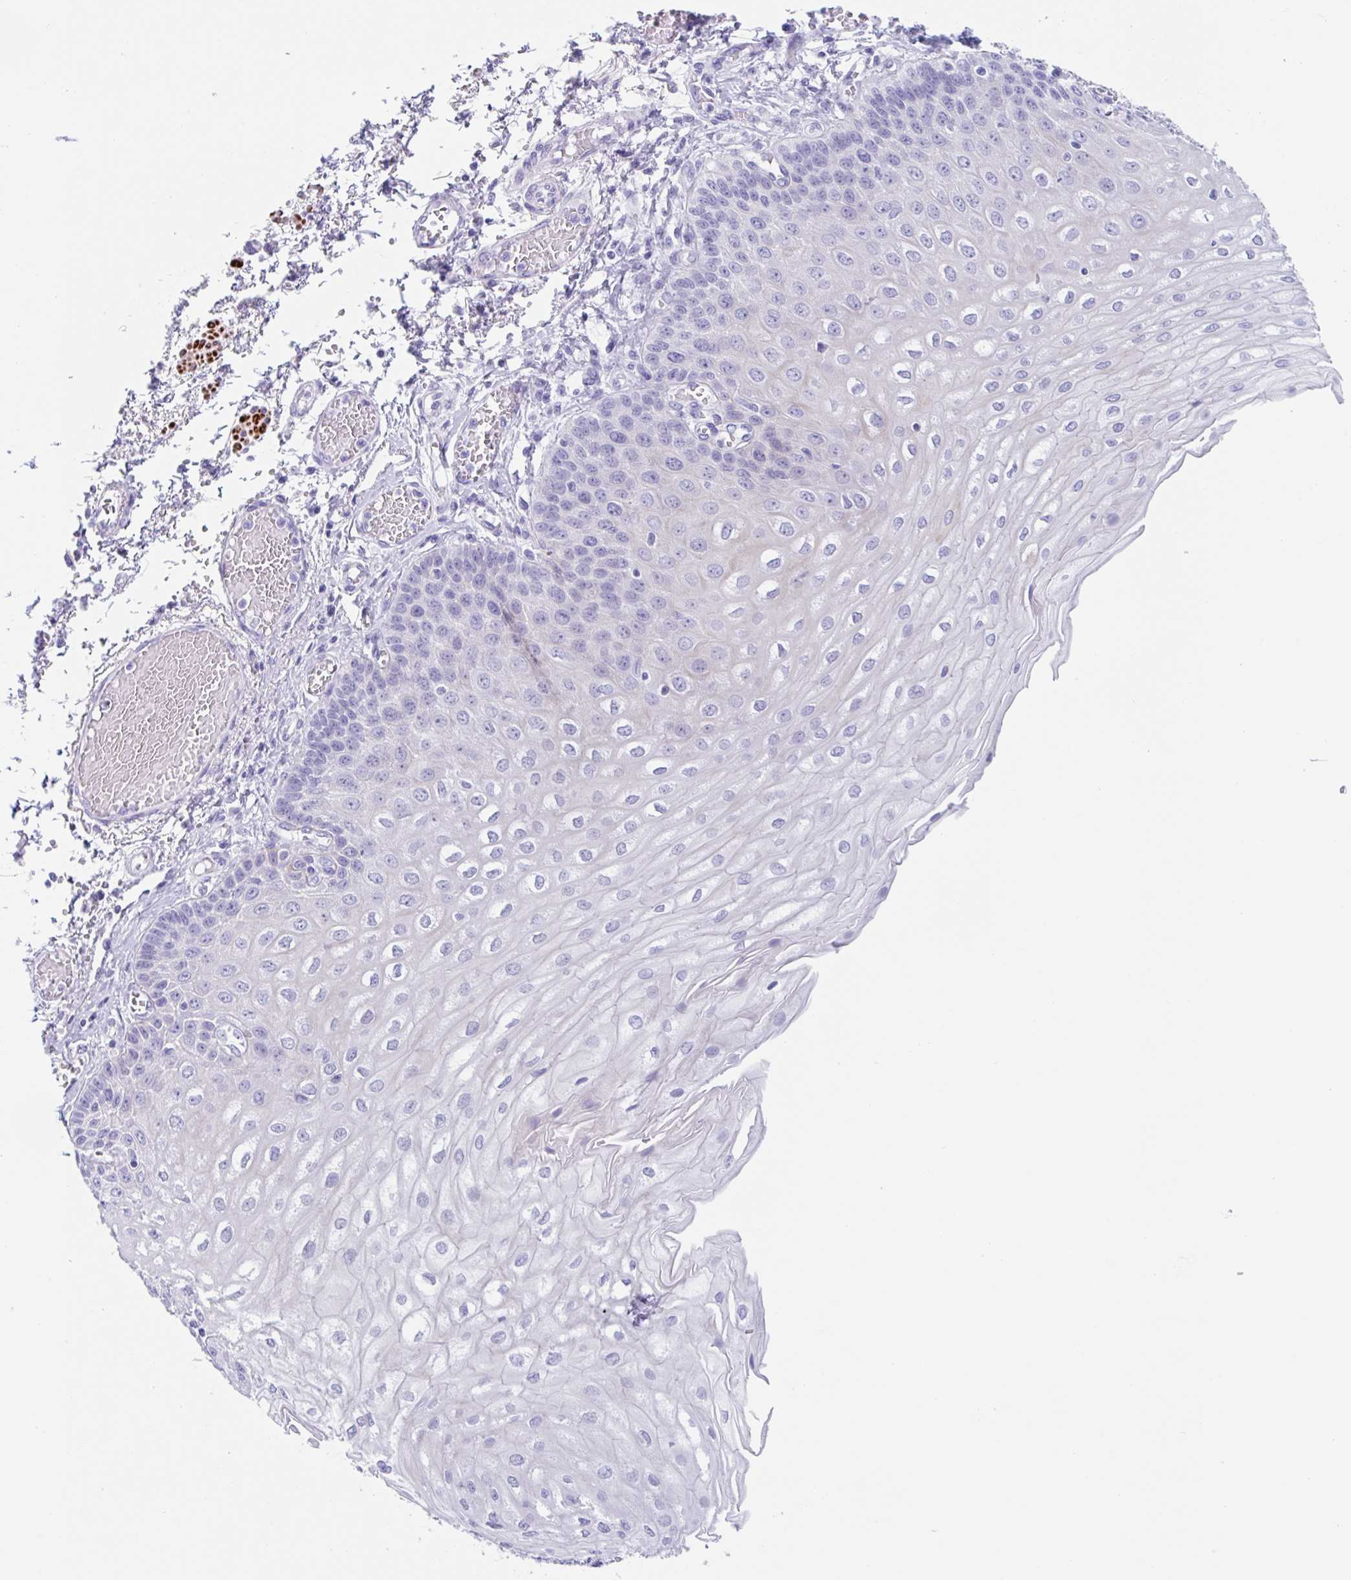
{"staining": {"intensity": "weak", "quantity": "25%-75%", "location": "cytoplasmic/membranous"}, "tissue": "esophagus", "cell_type": "Squamous epithelial cells", "image_type": "normal", "snomed": [{"axis": "morphology", "description": "Normal tissue, NOS"}, {"axis": "morphology", "description": "Adenocarcinoma, NOS"}, {"axis": "topography", "description": "Esophagus"}], "caption": "High-magnification brightfield microscopy of unremarkable esophagus stained with DAB (3,3'-diaminobenzidine) (brown) and counterstained with hematoxylin (blue). squamous epithelial cells exhibit weak cytoplasmic/membranous staining is present in approximately25%-75% of cells.", "gene": "CPTP", "patient": {"sex": "male", "age": 81}}